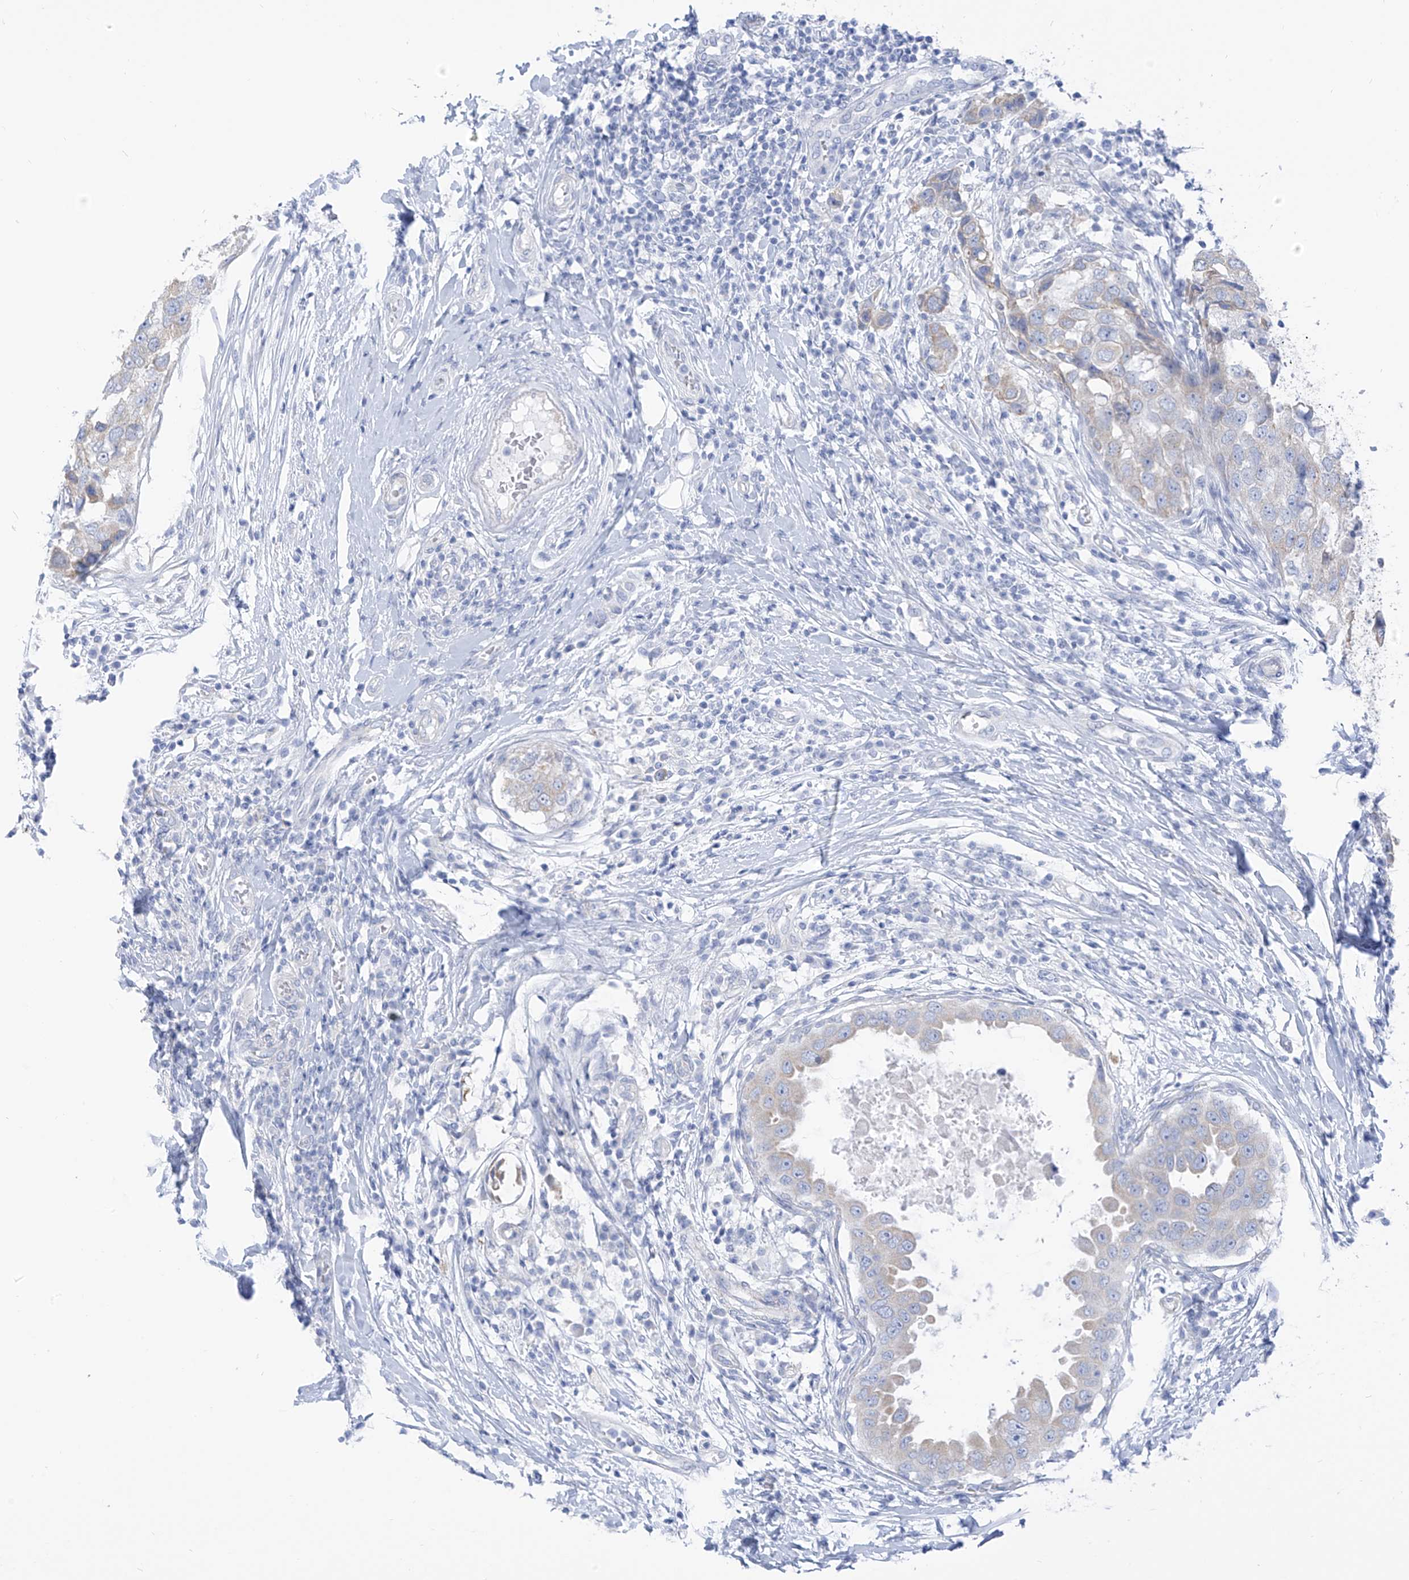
{"staining": {"intensity": "negative", "quantity": "none", "location": "none"}, "tissue": "breast cancer", "cell_type": "Tumor cells", "image_type": "cancer", "snomed": [{"axis": "morphology", "description": "Duct carcinoma"}, {"axis": "topography", "description": "Breast"}], "caption": "This is a histopathology image of immunohistochemistry (IHC) staining of invasive ductal carcinoma (breast), which shows no positivity in tumor cells.", "gene": "RCN2", "patient": {"sex": "female", "age": 27}}